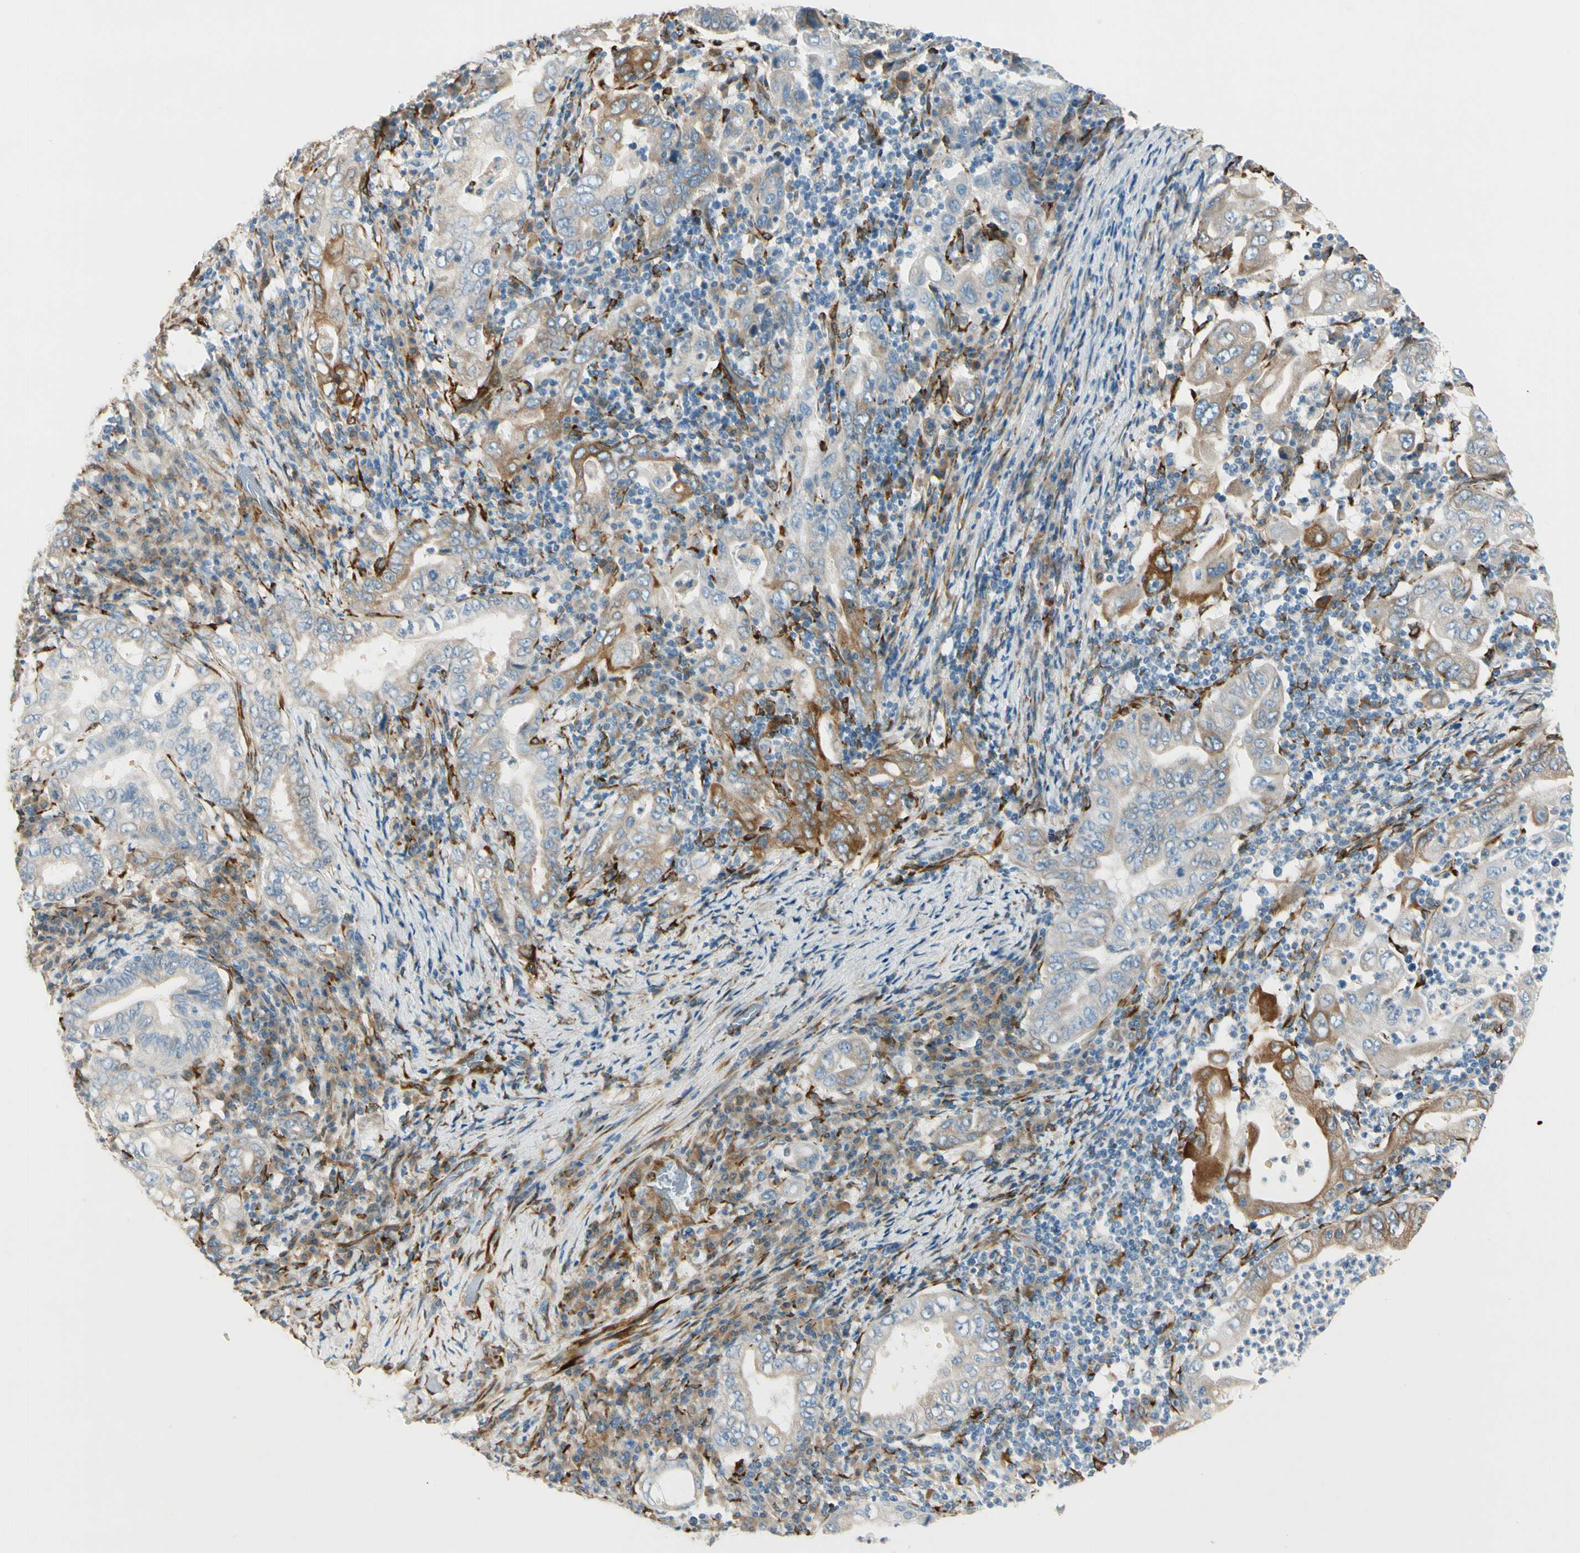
{"staining": {"intensity": "moderate", "quantity": "25%-75%", "location": "cytoplasmic/membranous"}, "tissue": "stomach cancer", "cell_type": "Tumor cells", "image_type": "cancer", "snomed": [{"axis": "morphology", "description": "Normal tissue, NOS"}, {"axis": "morphology", "description": "Adenocarcinoma, NOS"}, {"axis": "topography", "description": "Esophagus"}, {"axis": "topography", "description": "Stomach, upper"}, {"axis": "topography", "description": "Peripheral nerve tissue"}], "caption": "Immunohistochemistry histopathology image of neoplastic tissue: human stomach cancer stained using IHC demonstrates medium levels of moderate protein expression localized specifically in the cytoplasmic/membranous of tumor cells, appearing as a cytoplasmic/membranous brown color.", "gene": "FKBP7", "patient": {"sex": "male", "age": 62}}